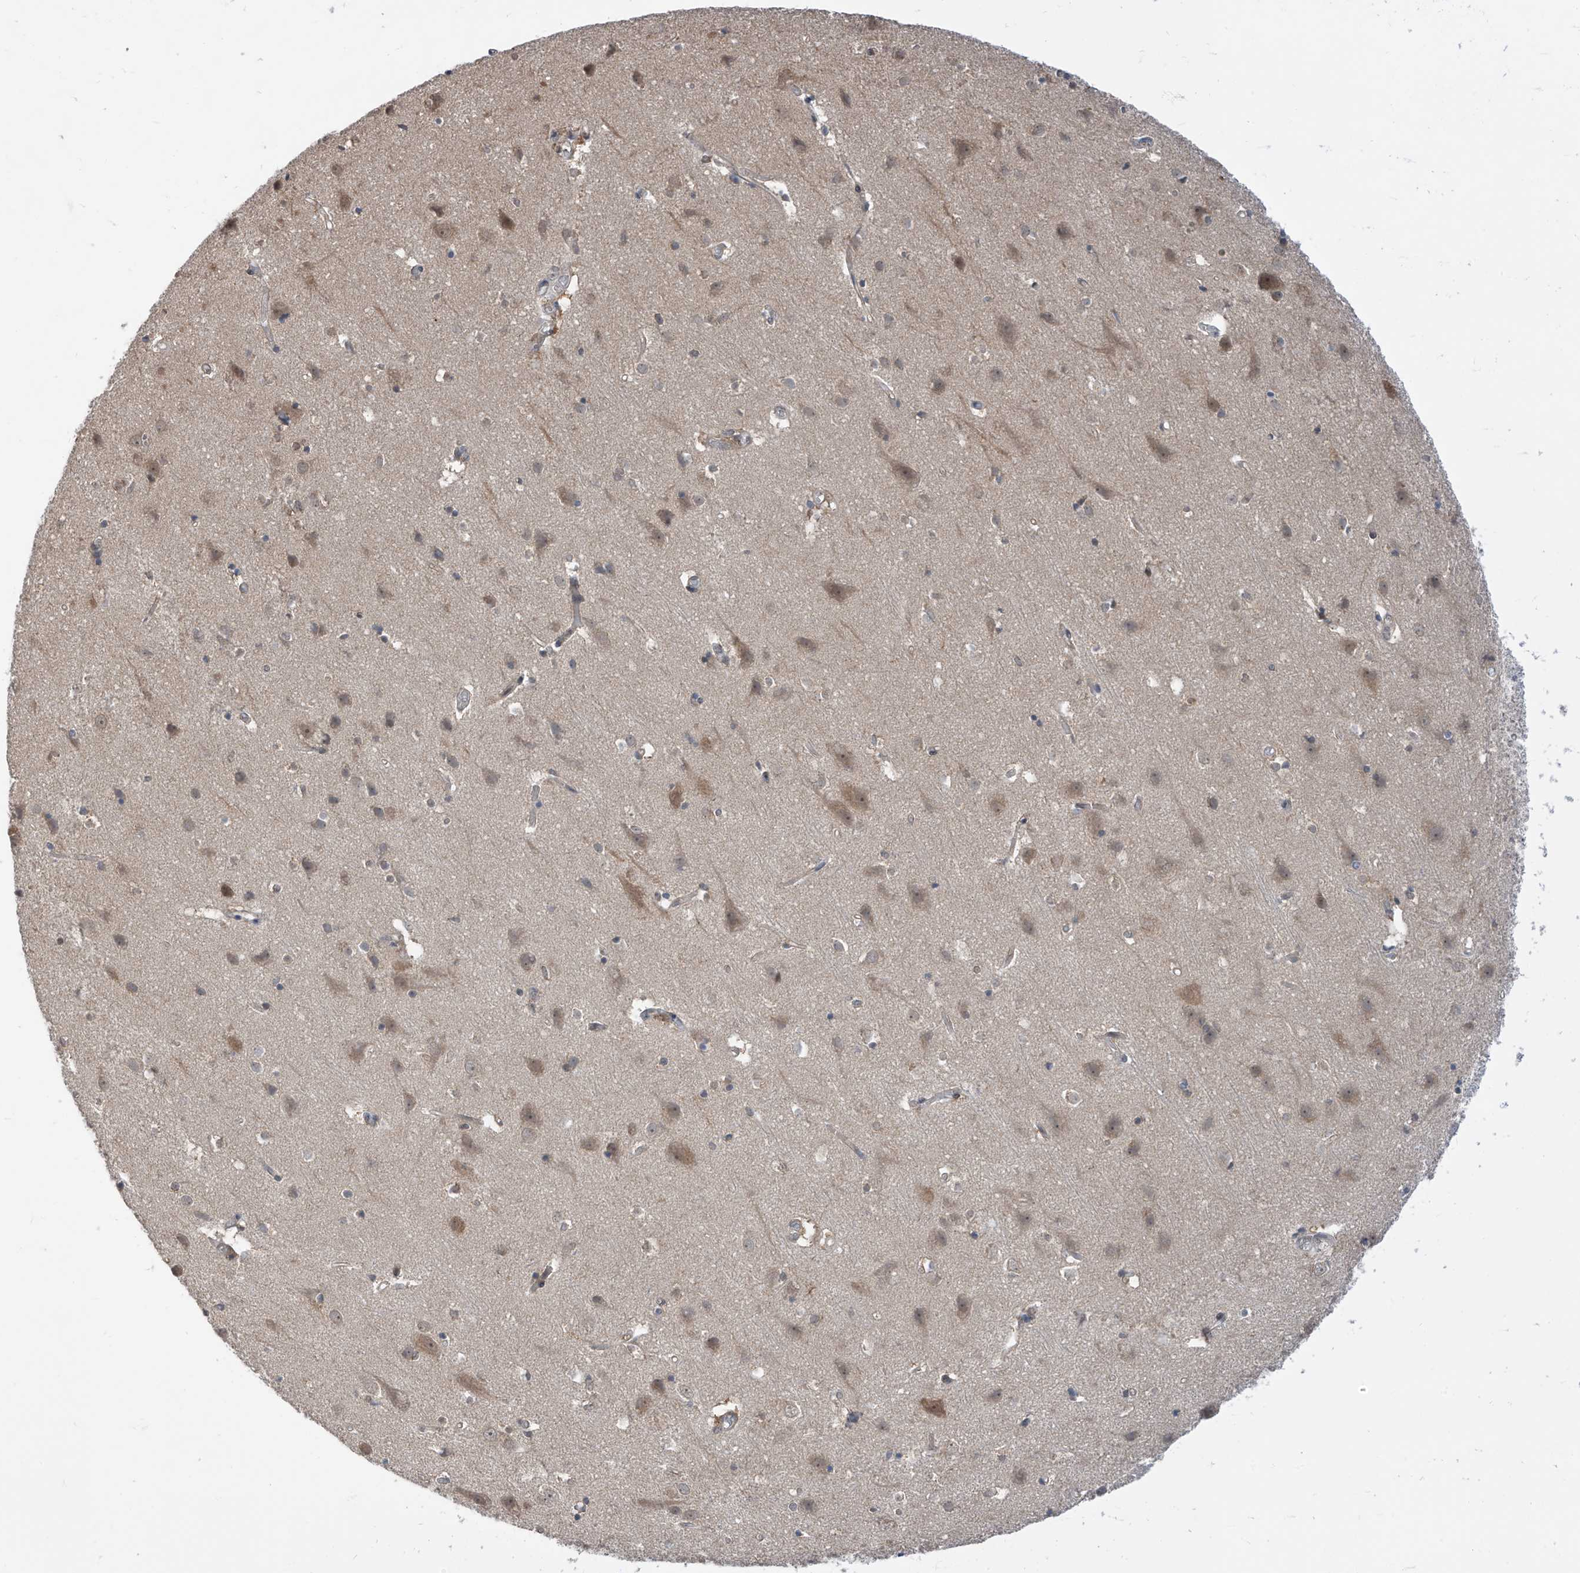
{"staining": {"intensity": "negative", "quantity": "none", "location": "none"}, "tissue": "cerebral cortex", "cell_type": "Endothelial cells", "image_type": "normal", "snomed": [{"axis": "morphology", "description": "Normal tissue, NOS"}, {"axis": "topography", "description": "Cerebral cortex"}], "caption": "Immunohistochemistry image of benign human cerebral cortex stained for a protein (brown), which reveals no positivity in endothelial cells. Brightfield microscopy of IHC stained with DAB (brown) and hematoxylin (blue), captured at high magnification.", "gene": "TTC38", "patient": {"sex": "male", "age": 54}}